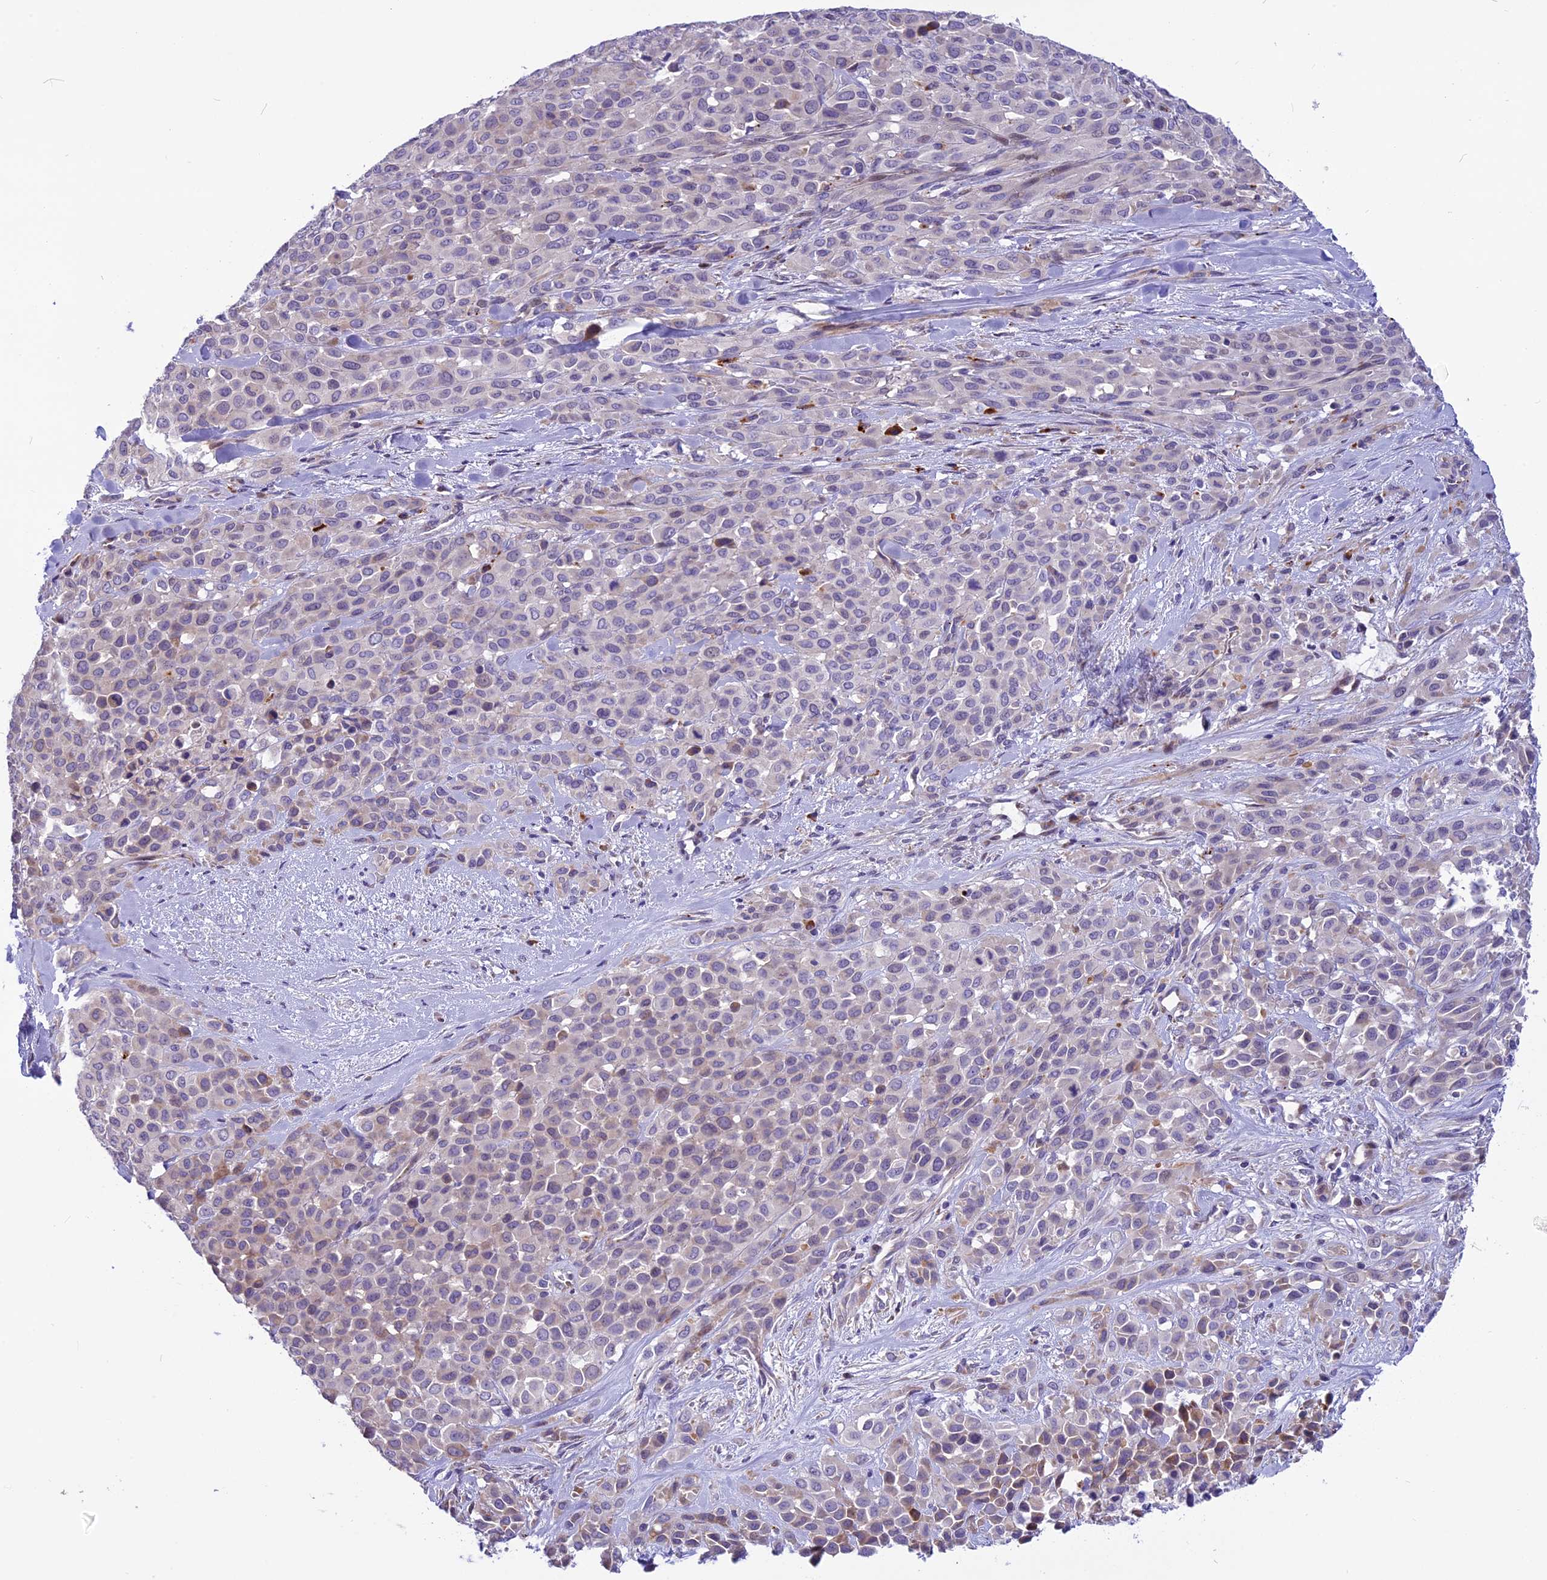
{"staining": {"intensity": "weak", "quantity": "<25%", "location": "cytoplasmic/membranous"}, "tissue": "melanoma", "cell_type": "Tumor cells", "image_type": "cancer", "snomed": [{"axis": "morphology", "description": "Malignant melanoma, Metastatic site"}, {"axis": "topography", "description": "Skin"}], "caption": "The histopathology image displays no staining of tumor cells in malignant melanoma (metastatic site).", "gene": "THRSP", "patient": {"sex": "female", "age": 81}}